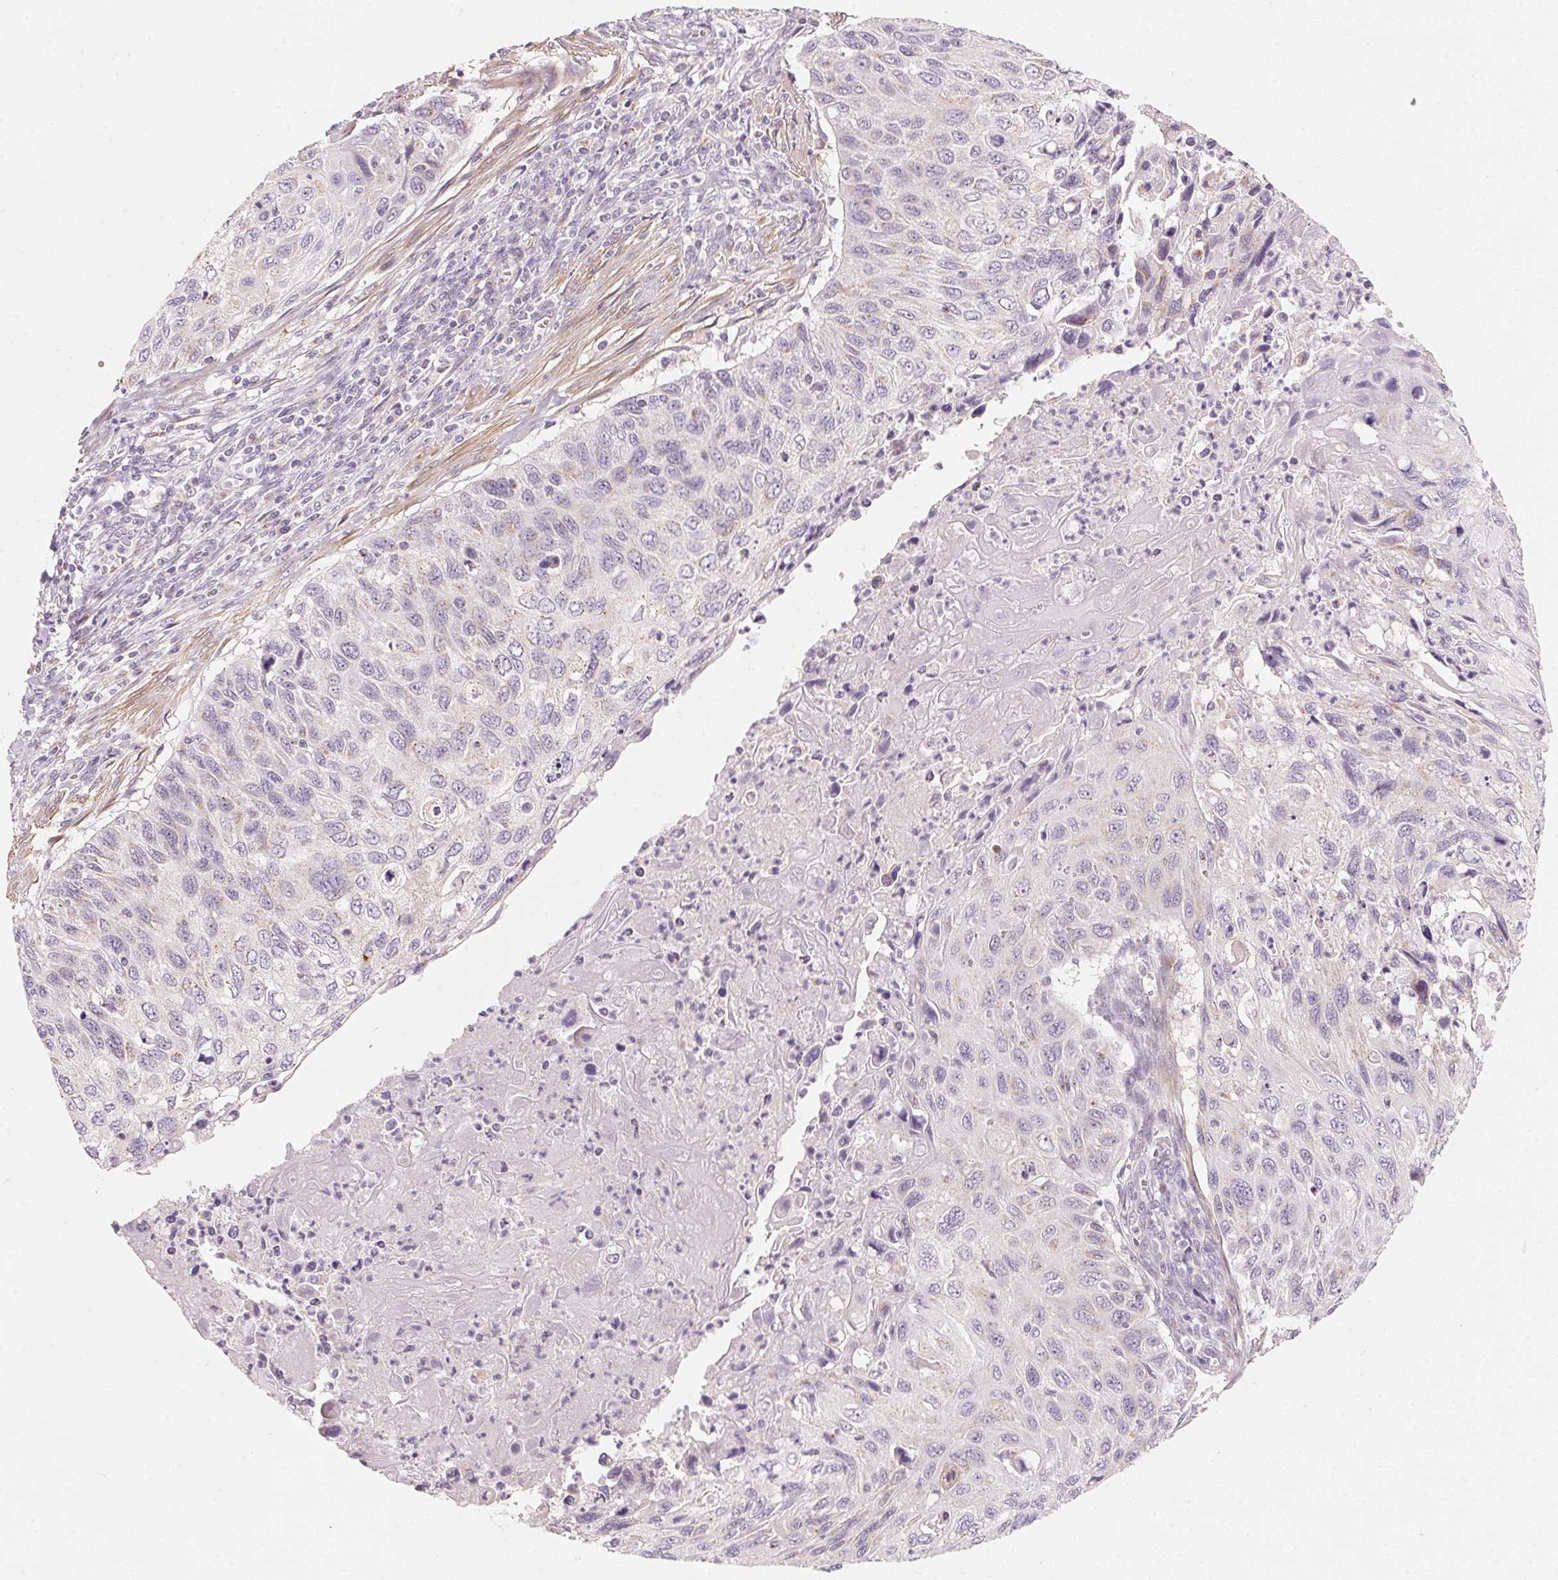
{"staining": {"intensity": "negative", "quantity": "none", "location": "none"}, "tissue": "cervical cancer", "cell_type": "Tumor cells", "image_type": "cancer", "snomed": [{"axis": "morphology", "description": "Squamous cell carcinoma, NOS"}, {"axis": "topography", "description": "Cervix"}], "caption": "IHC histopathology image of cervical cancer stained for a protein (brown), which displays no positivity in tumor cells. (Immunohistochemistry (ihc), brightfield microscopy, high magnification).", "gene": "DRAM2", "patient": {"sex": "female", "age": 70}}